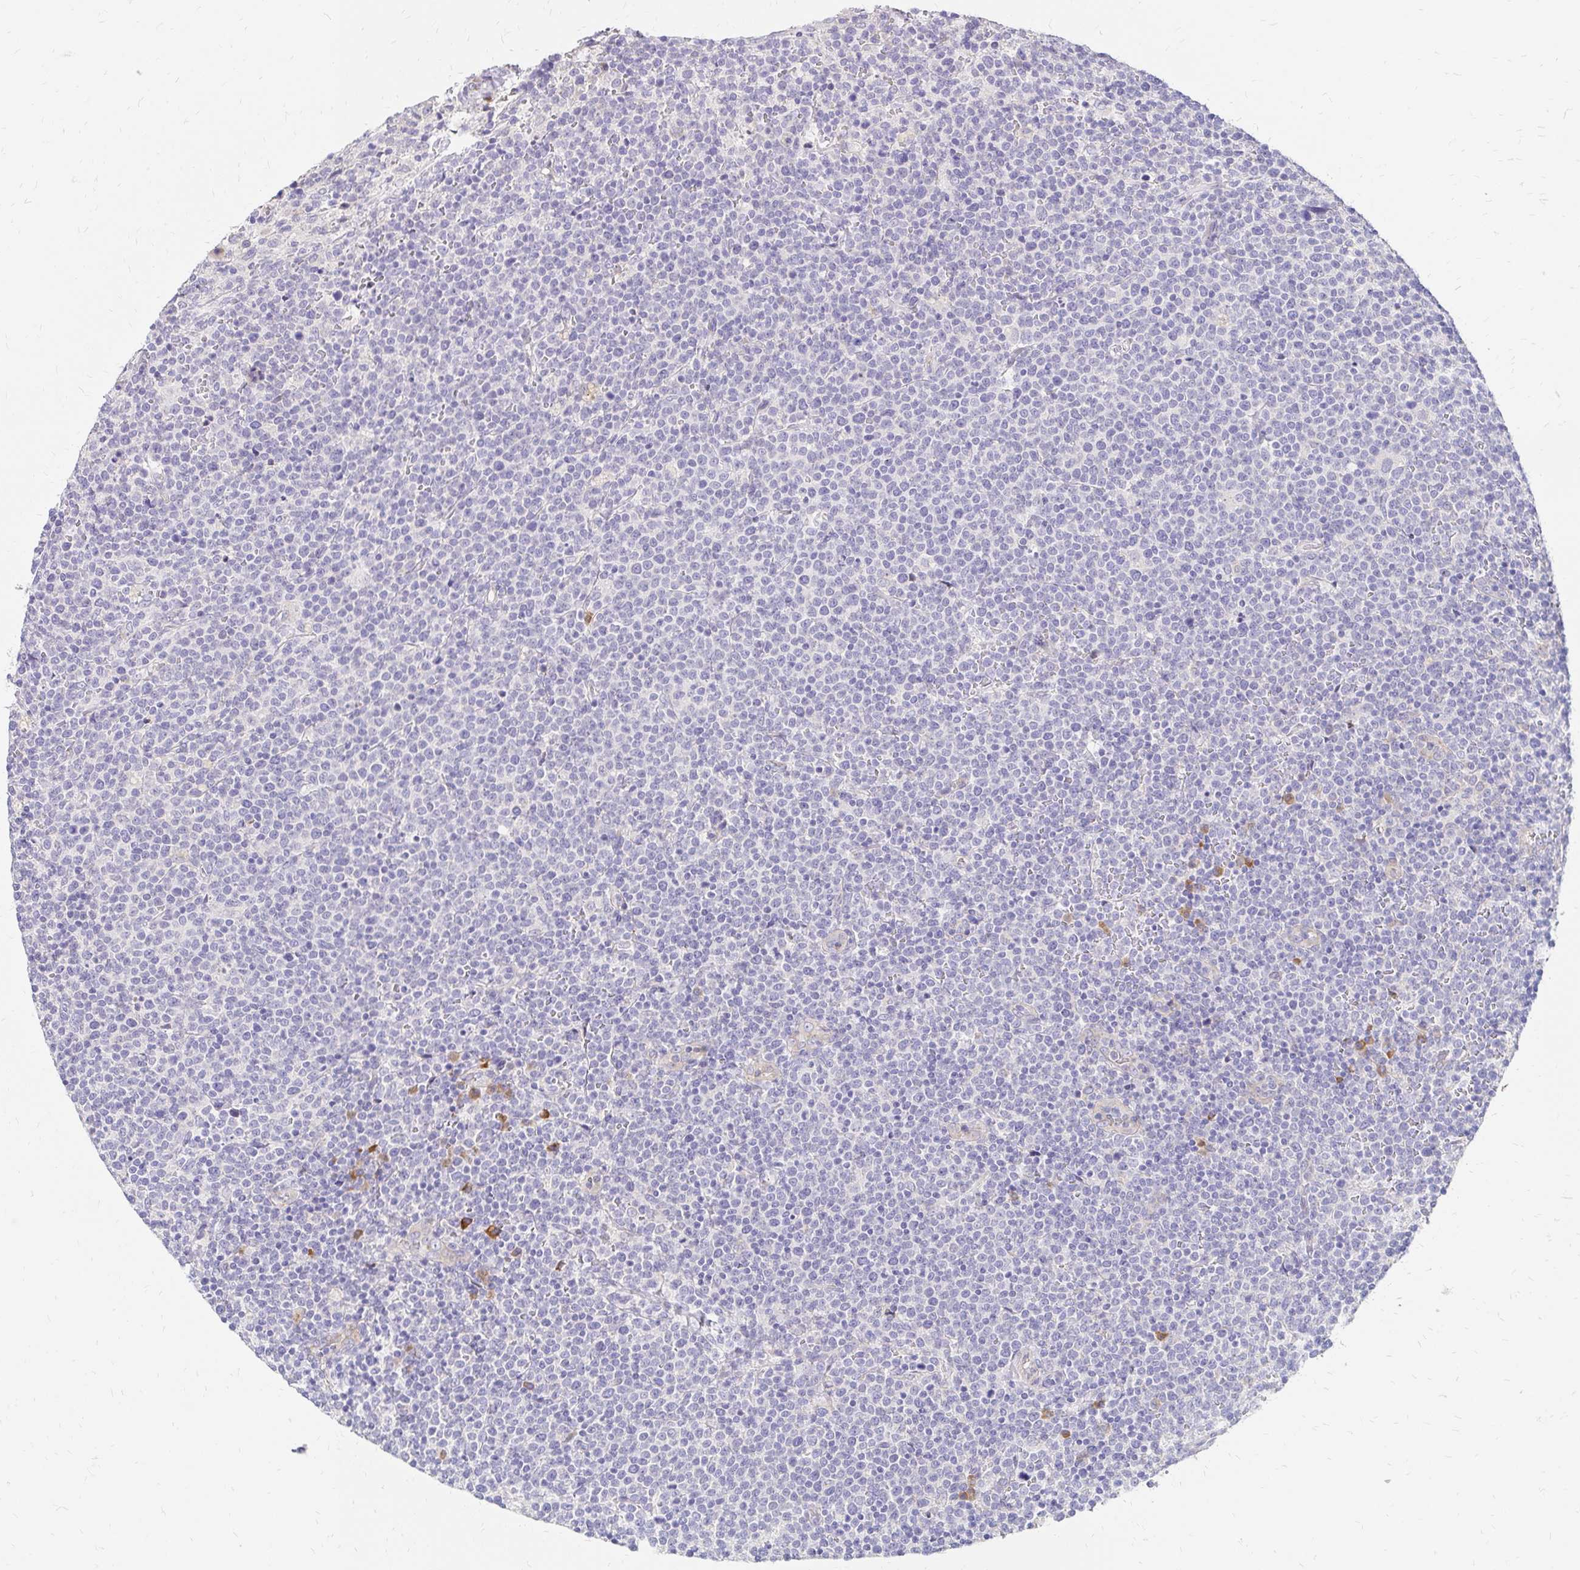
{"staining": {"intensity": "negative", "quantity": "none", "location": "none"}, "tissue": "lymphoma", "cell_type": "Tumor cells", "image_type": "cancer", "snomed": [{"axis": "morphology", "description": "Malignant lymphoma, non-Hodgkin's type, High grade"}, {"axis": "topography", "description": "Lymph node"}], "caption": "This is an immunohistochemistry micrograph of lymphoma. There is no staining in tumor cells.", "gene": "PRIMA1", "patient": {"sex": "male", "age": 61}}